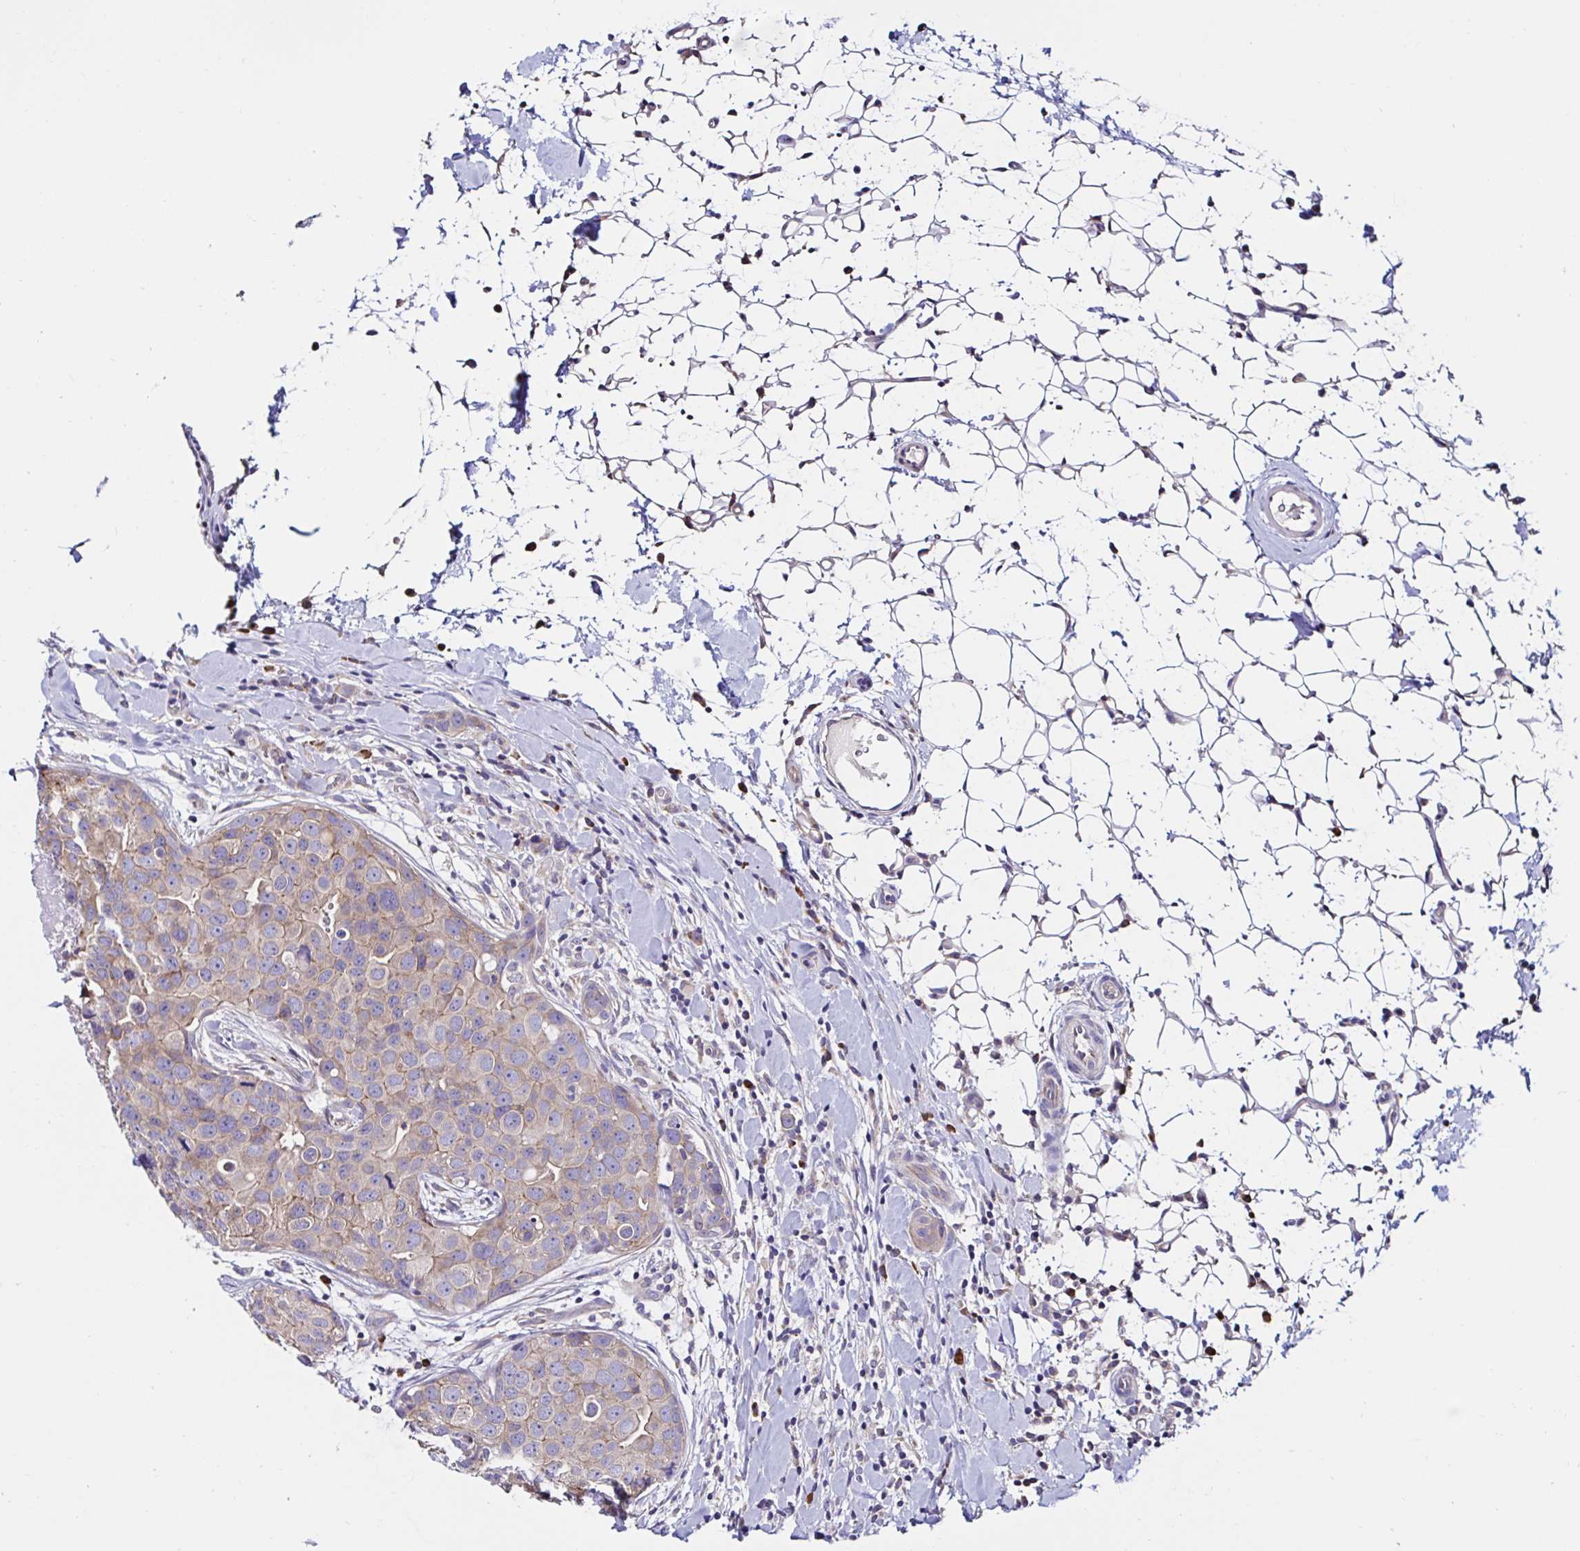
{"staining": {"intensity": "weak", "quantity": ">75%", "location": "cytoplasmic/membranous"}, "tissue": "breast cancer", "cell_type": "Tumor cells", "image_type": "cancer", "snomed": [{"axis": "morphology", "description": "Duct carcinoma"}, {"axis": "topography", "description": "Breast"}], "caption": "Immunohistochemical staining of infiltrating ductal carcinoma (breast) exhibits low levels of weak cytoplasmic/membranous positivity in about >75% of tumor cells. (IHC, brightfield microscopy, high magnification).", "gene": "VSIG2", "patient": {"sex": "female", "age": 24}}